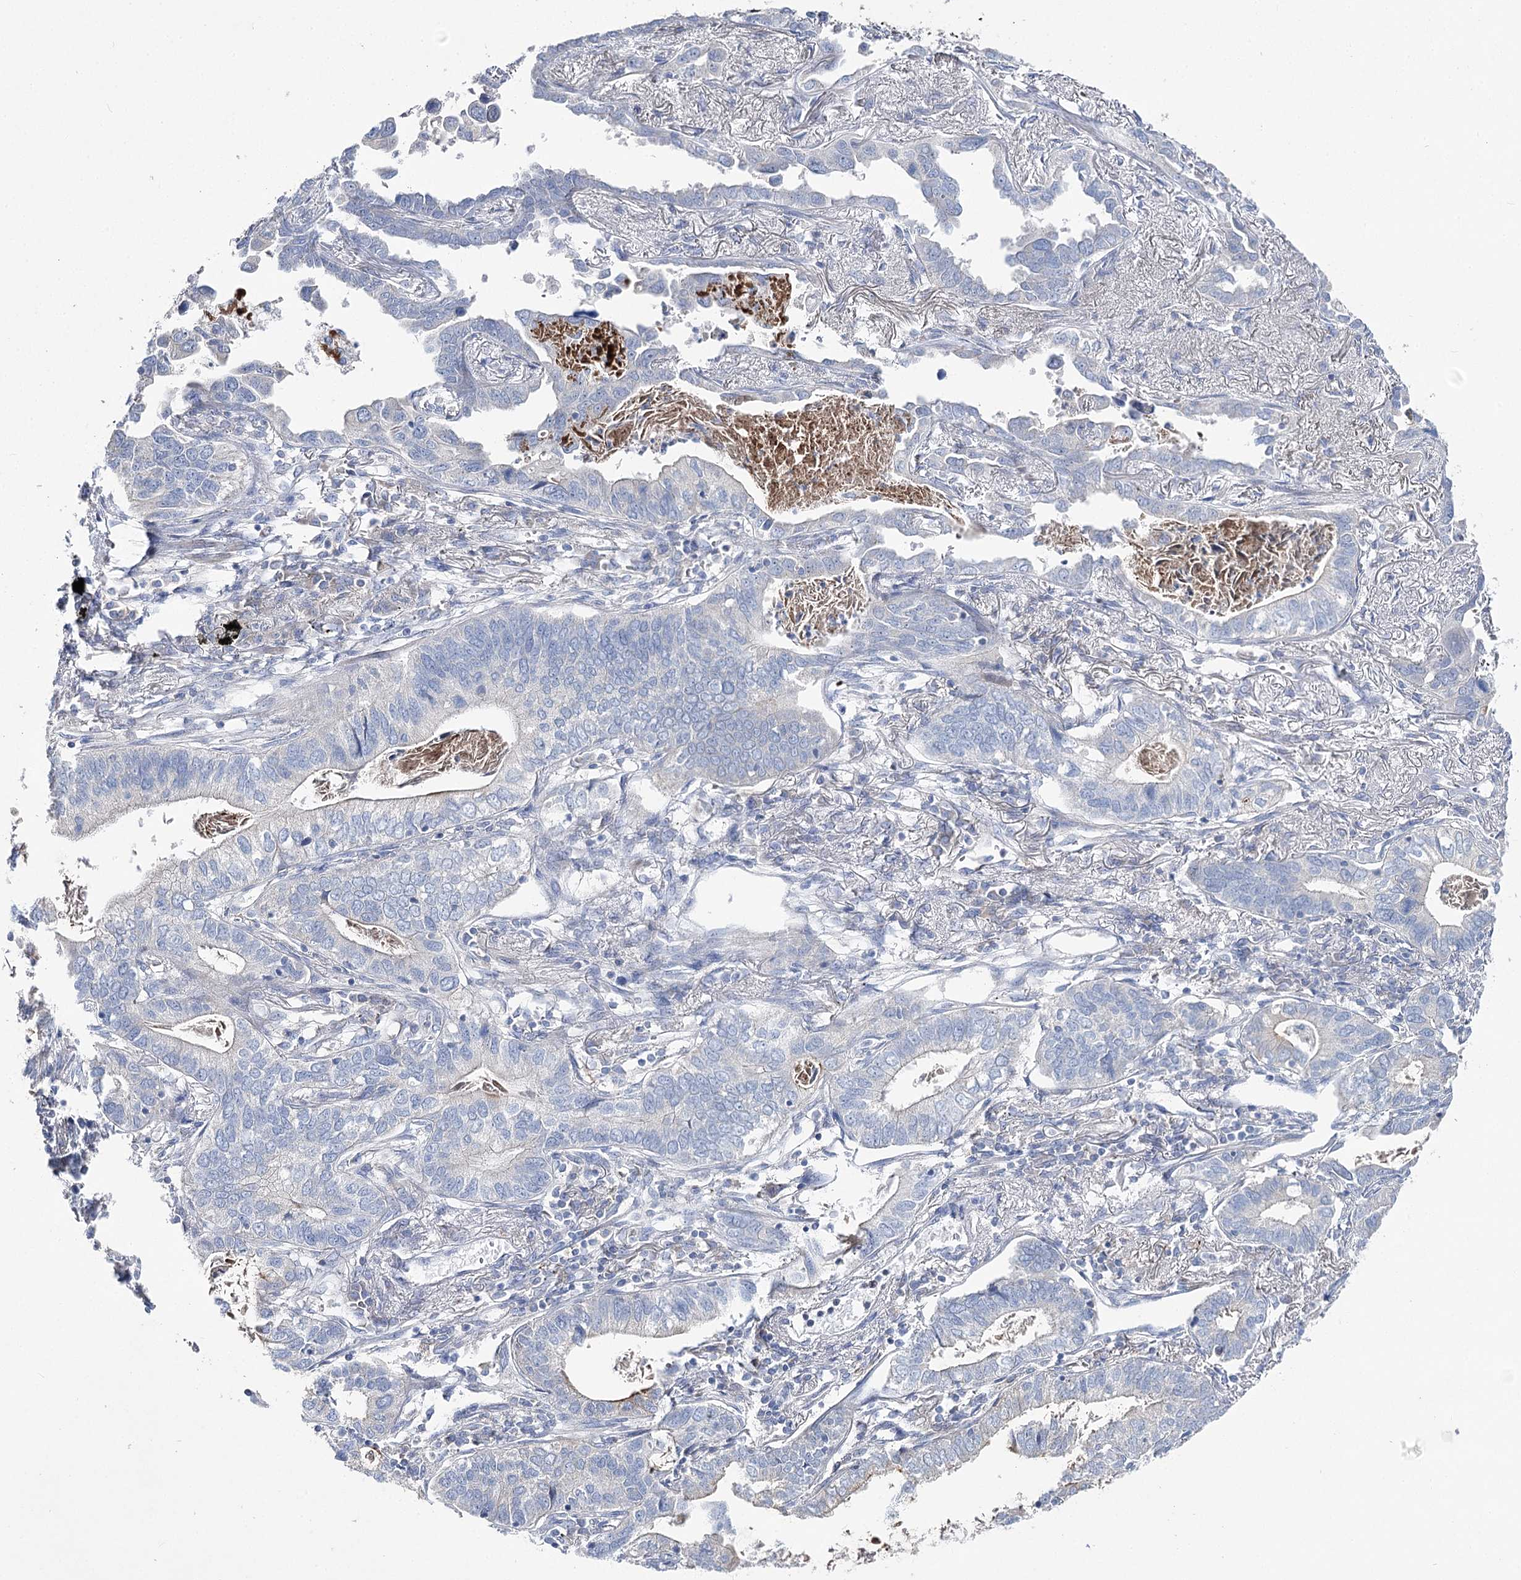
{"staining": {"intensity": "negative", "quantity": "none", "location": "none"}, "tissue": "lung cancer", "cell_type": "Tumor cells", "image_type": "cancer", "snomed": [{"axis": "morphology", "description": "Adenocarcinoma, NOS"}, {"axis": "topography", "description": "Lung"}], "caption": "Tumor cells are negative for protein expression in human lung adenocarcinoma.", "gene": "NRAP", "patient": {"sex": "male", "age": 67}}